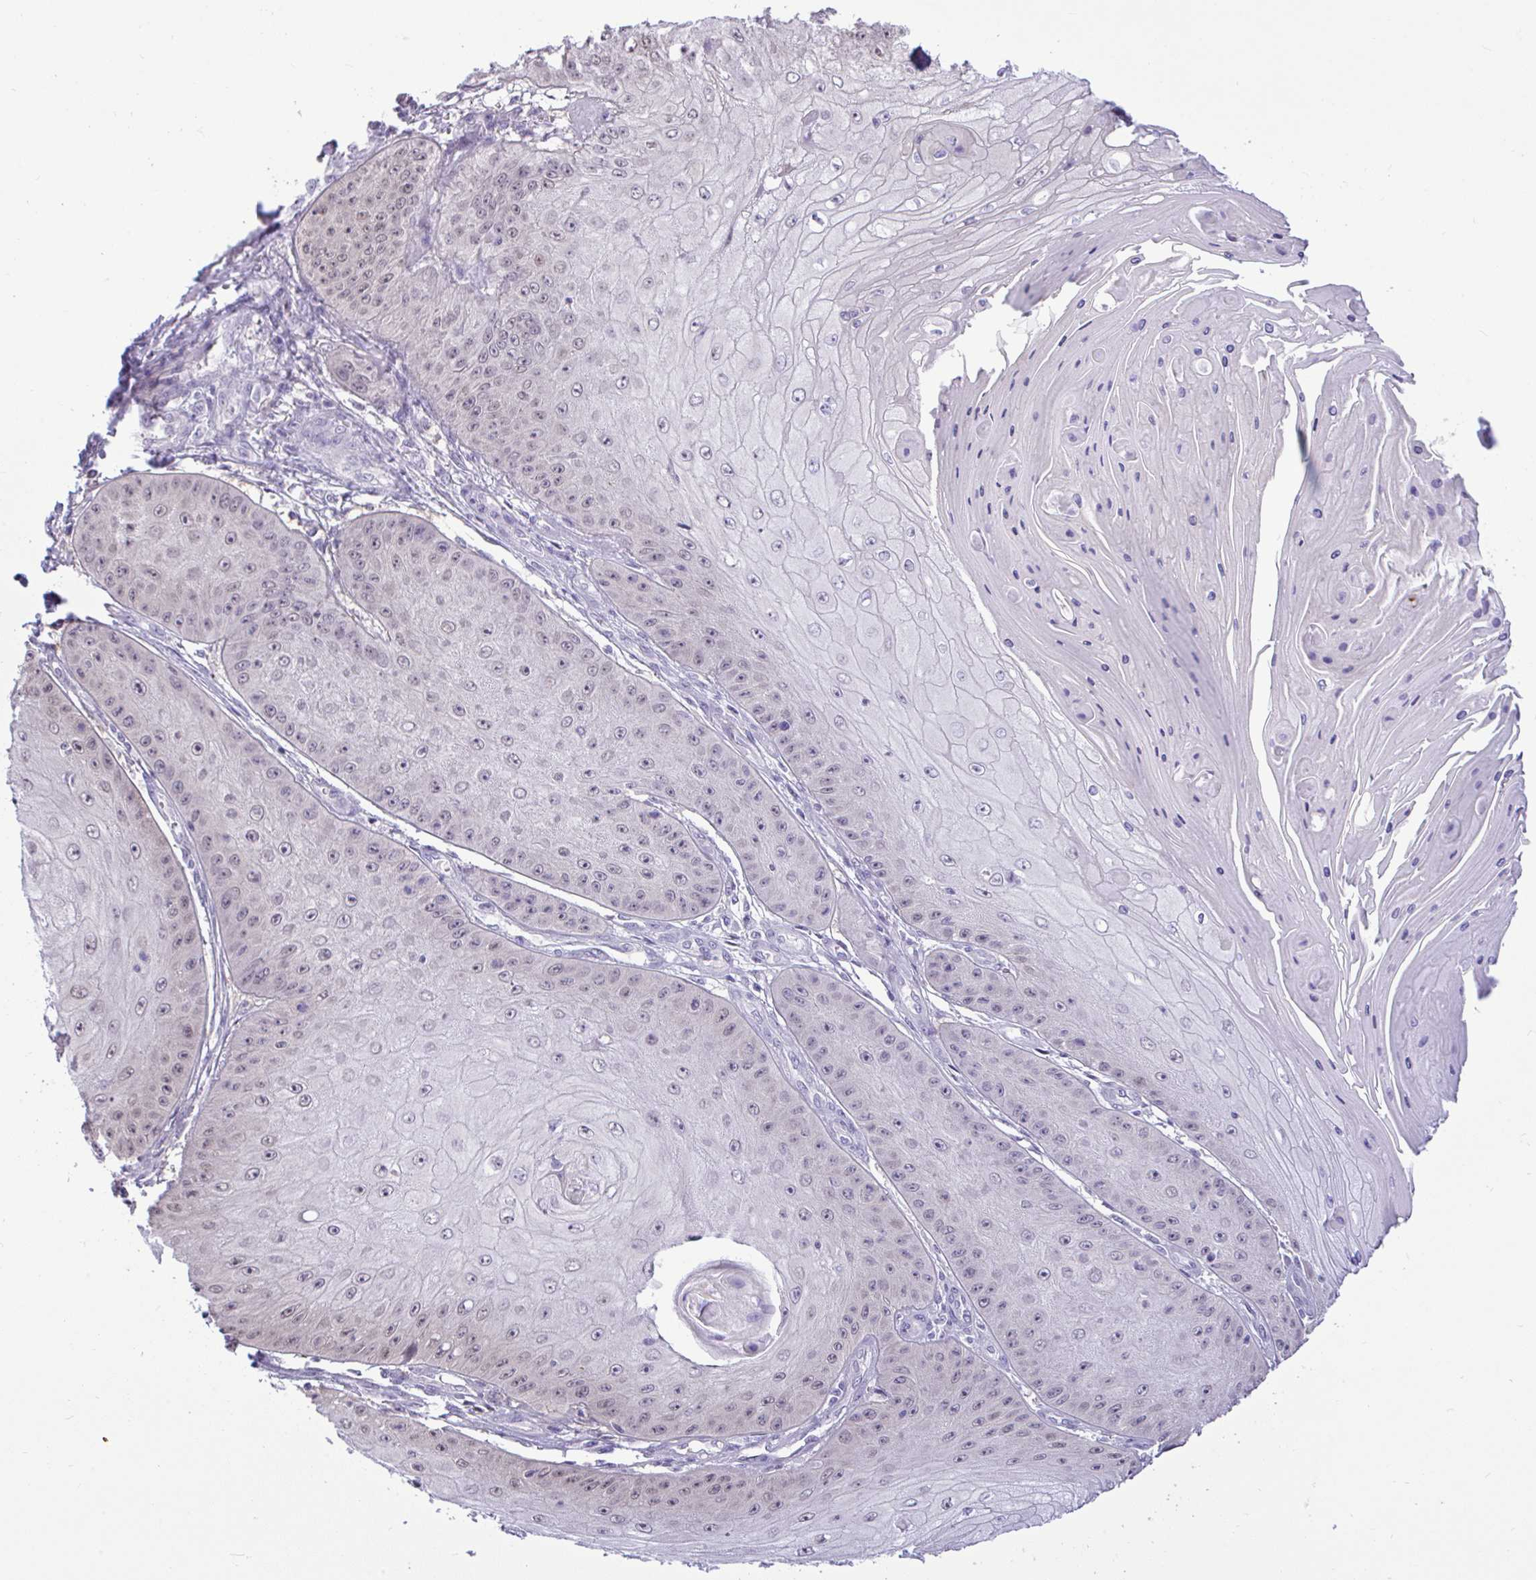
{"staining": {"intensity": "weak", "quantity": "<25%", "location": "nuclear"}, "tissue": "skin cancer", "cell_type": "Tumor cells", "image_type": "cancer", "snomed": [{"axis": "morphology", "description": "Squamous cell carcinoma, NOS"}, {"axis": "topography", "description": "Skin"}], "caption": "Immunohistochemistry (IHC) micrograph of squamous cell carcinoma (skin) stained for a protein (brown), which reveals no positivity in tumor cells.", "gene": "ZNF485", "patient": {"sex": "male", "age": 70}}